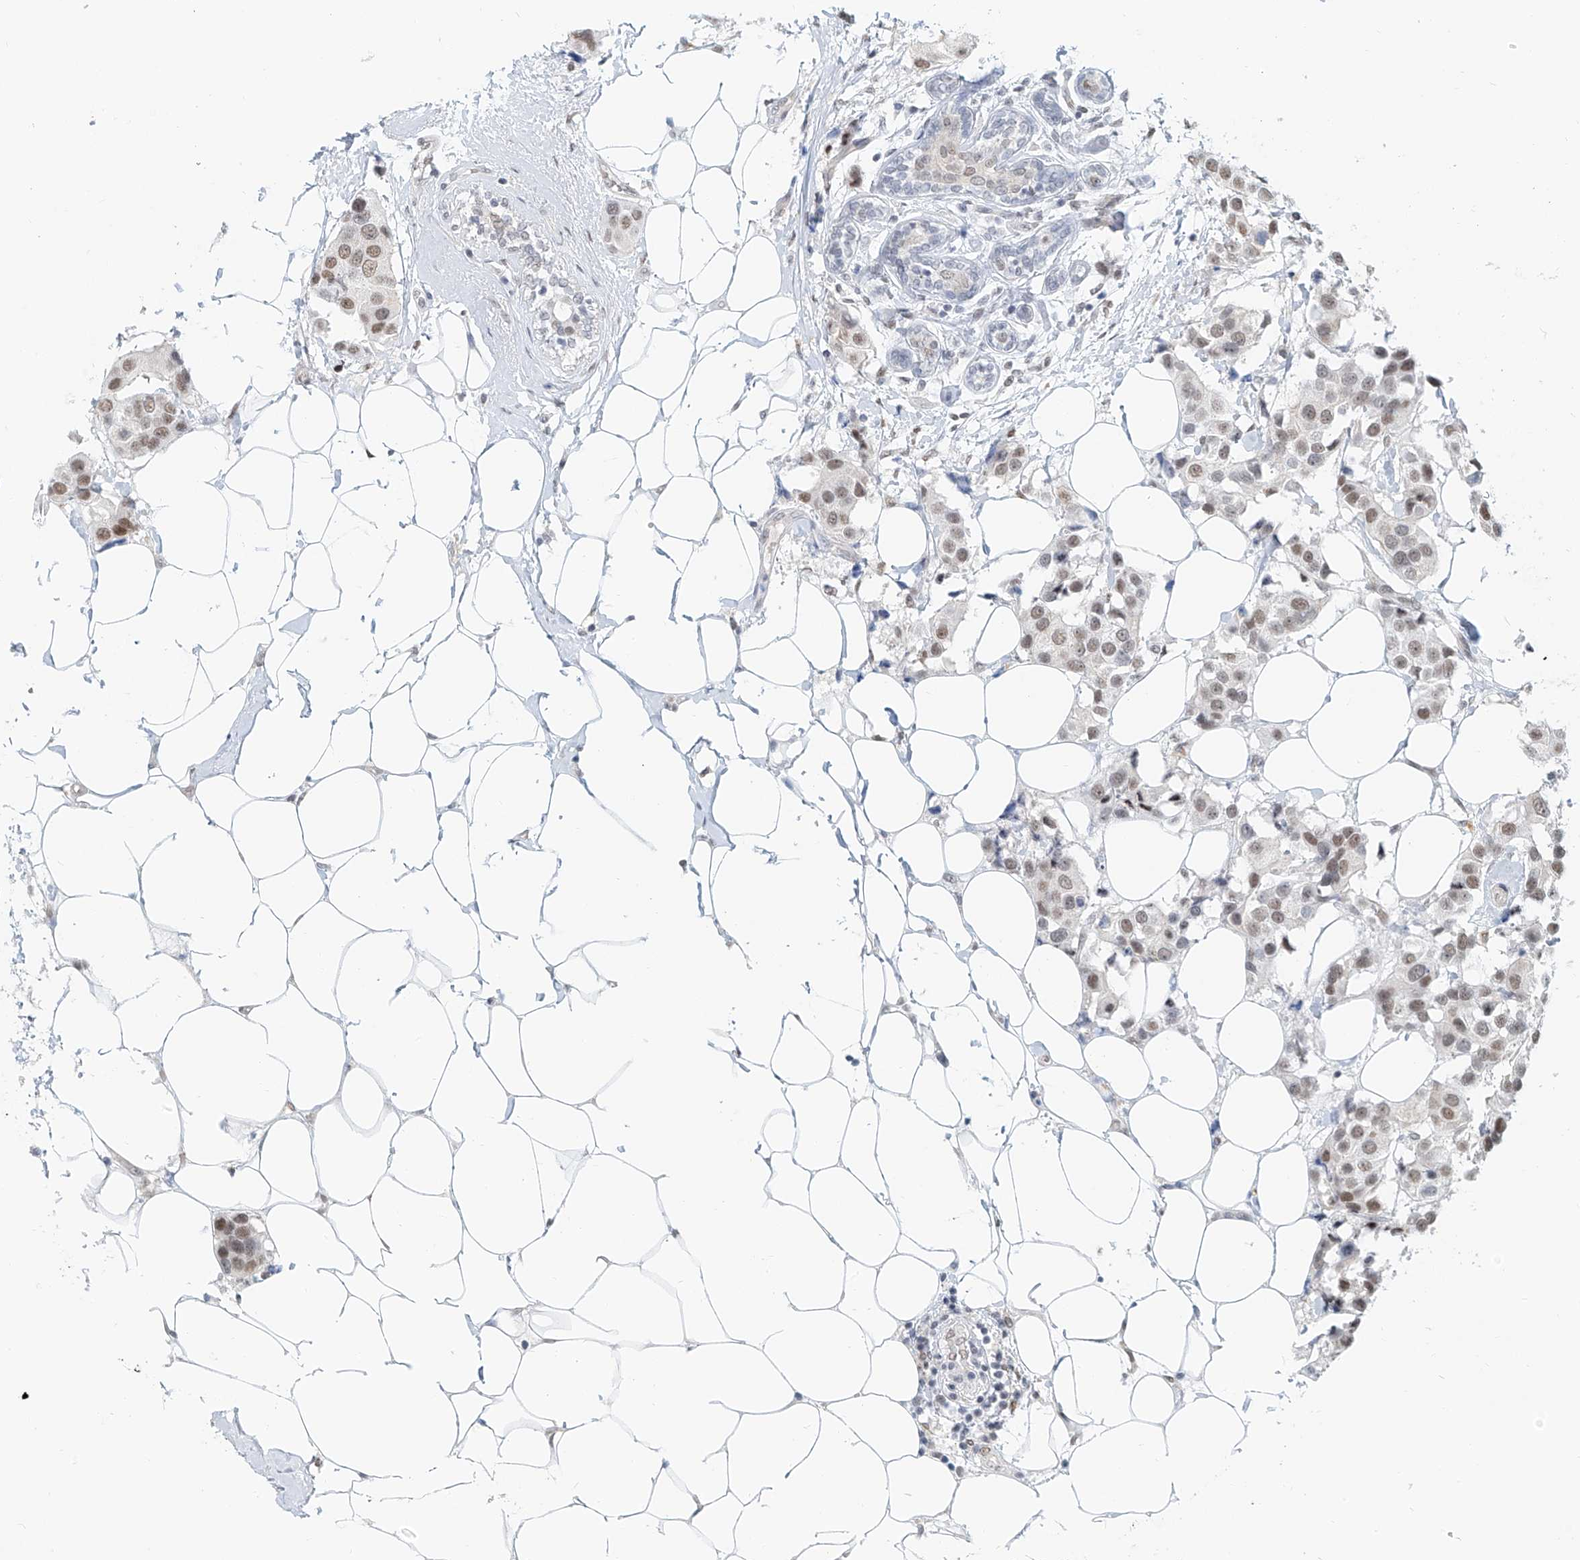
{"staining": {"intensity": "weak", "quantity": ">75%", "location": "nuclear"}, "tissue": "breast cancer", "cell_type": "Tumor cells", "image_type": "cancer", "snomed": [{"axis": "morphology", "description": "Normal tissue, NOS"}, {"axis": "morphology", "description": "Duct carcinoma"}, {"axis": "topography", "description": "Breast"}], "caption": "Breast intraductal carcinoma stained with a brown dye displays weak nuclear positive positivity in about >75% of tumor cells.", "gene": "SASH1", "patient": {"sex": "female", "age": 39}}